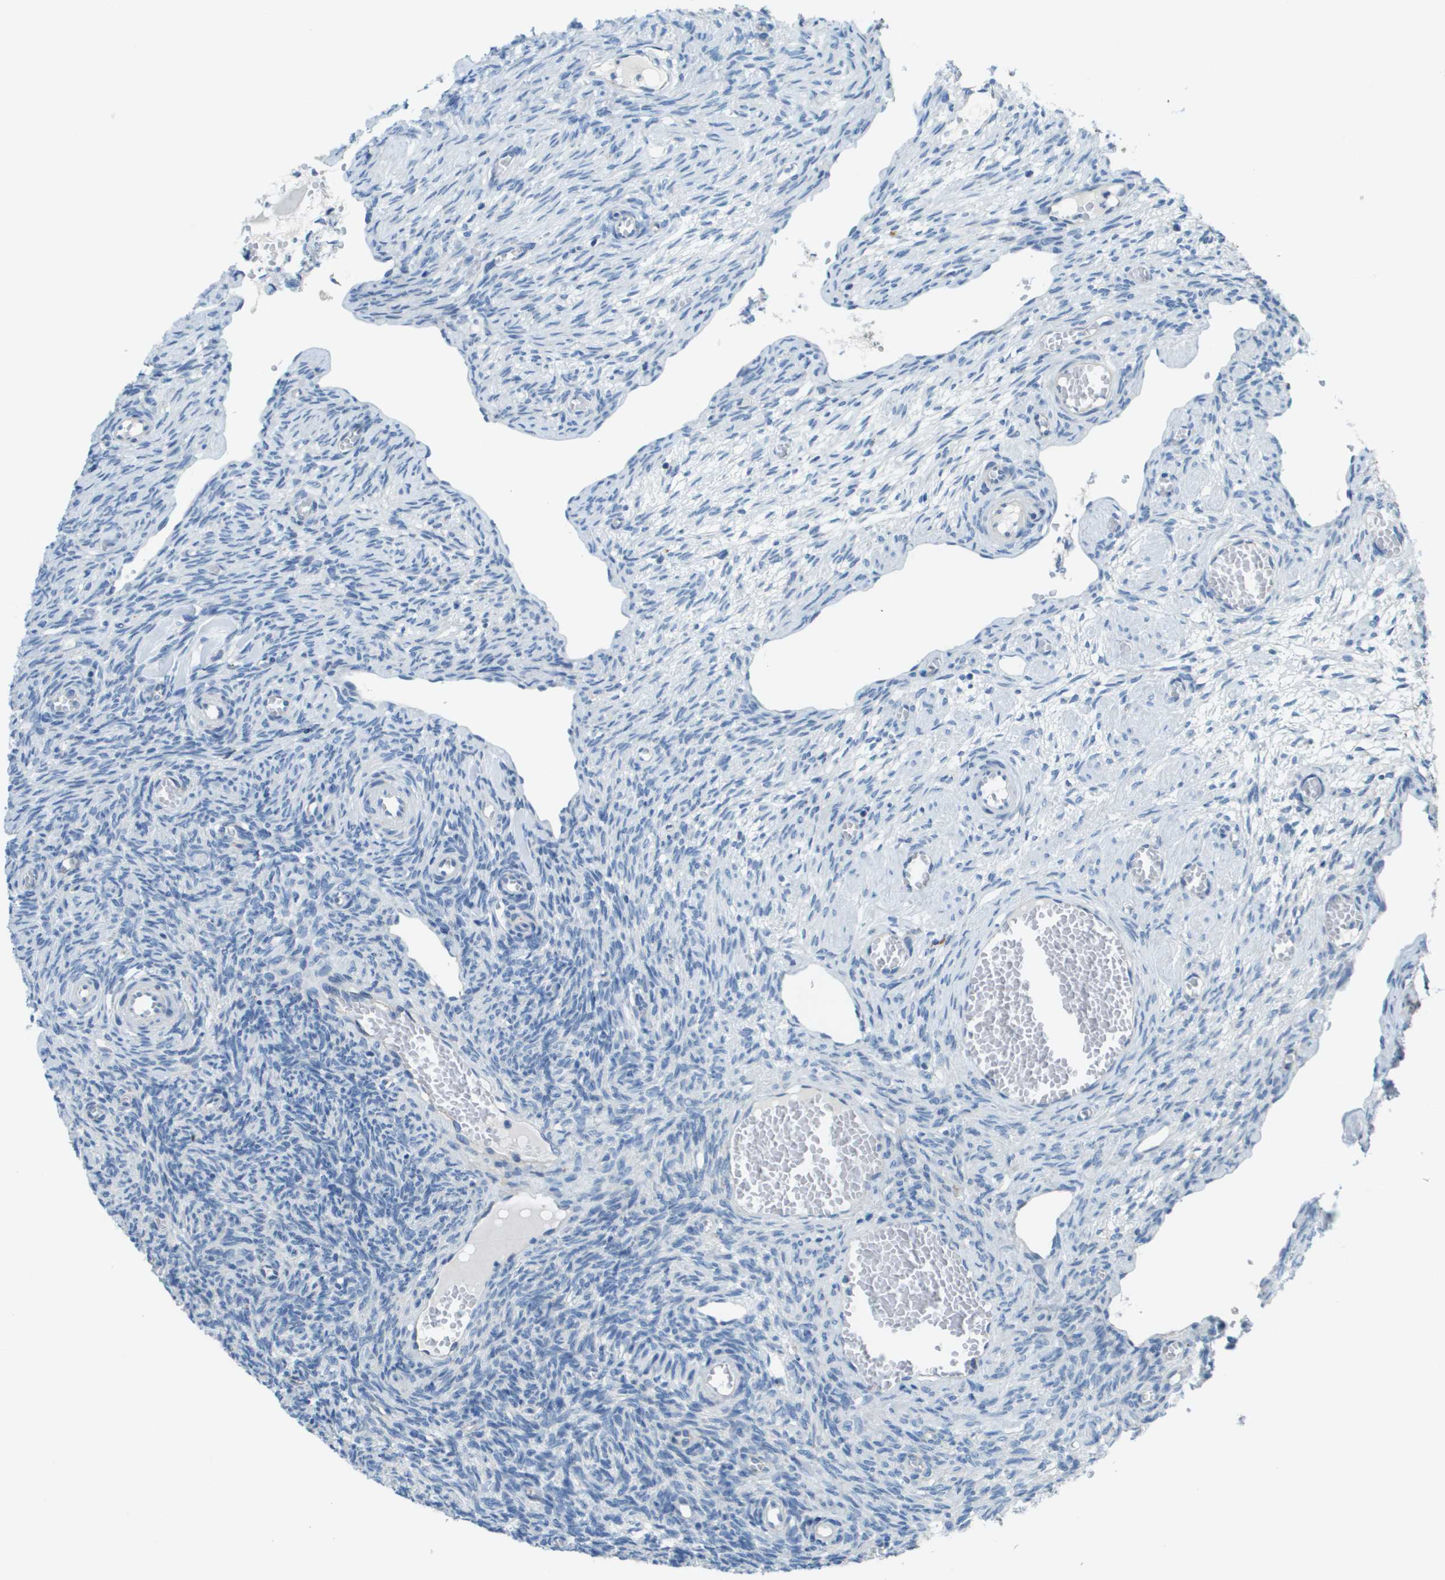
{"staining": {"intensity": "negative", "quantity": "none", "location": "none"}, "tissue": "ovary", "cell_type": "Ovarian stroma cells", "image_type": "normal", "snomed": [{"axis": "morphology", "description": "Normal tissue, NOS"}, {"axis": "topography", "description": "Ovary"}], "caption": "IHC of benign human ovary exhibits no staining in ovarian stroma cells. (DAB (3,3'-diaminobenzidine) IHC, high magnification).", "gene": "SDC1", "patient": {"sex": "female", "age": 27}}